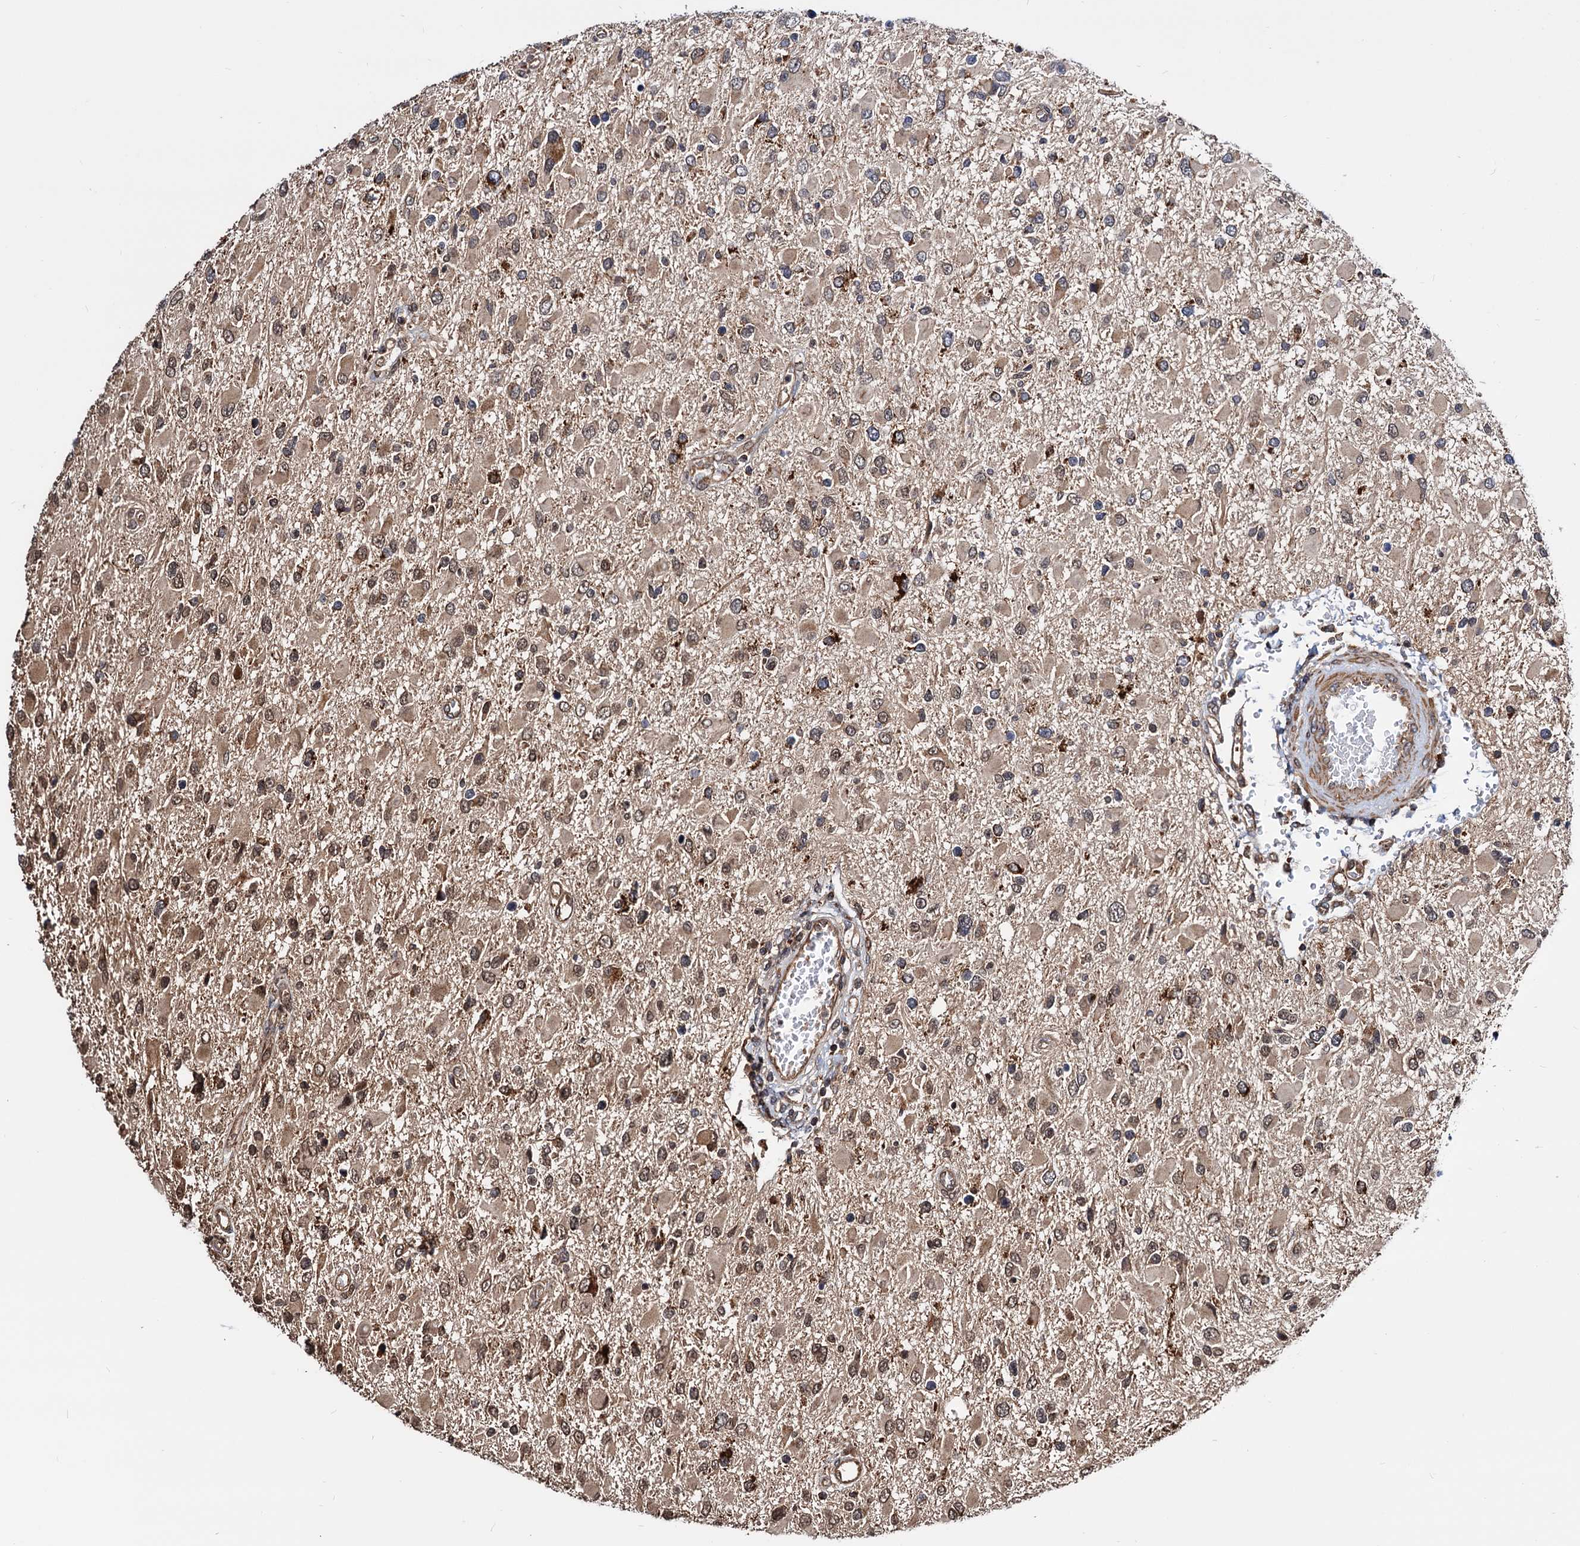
{"staining": {"intensity": "moderate", "quantity": "25%-75%", "location": "cytoplasmic/membranous"}, "tissue": "glioma", "cell_type": "Tumor cells", "image_type": "cancer", "snomed": [{"axis": "morphology", "description": "Glioma, malignant, High grade"}, {"axis": "topography", "description": "Brain"}], "caption": "High-grade glioma (malignant) stained for a protein (brown) shows moderate cytoplasmic/membranous positive staining in about 25%-75% of tumor cells.", "gene": "MRPL42", "patient": {"sex": "male", "age": 53}}